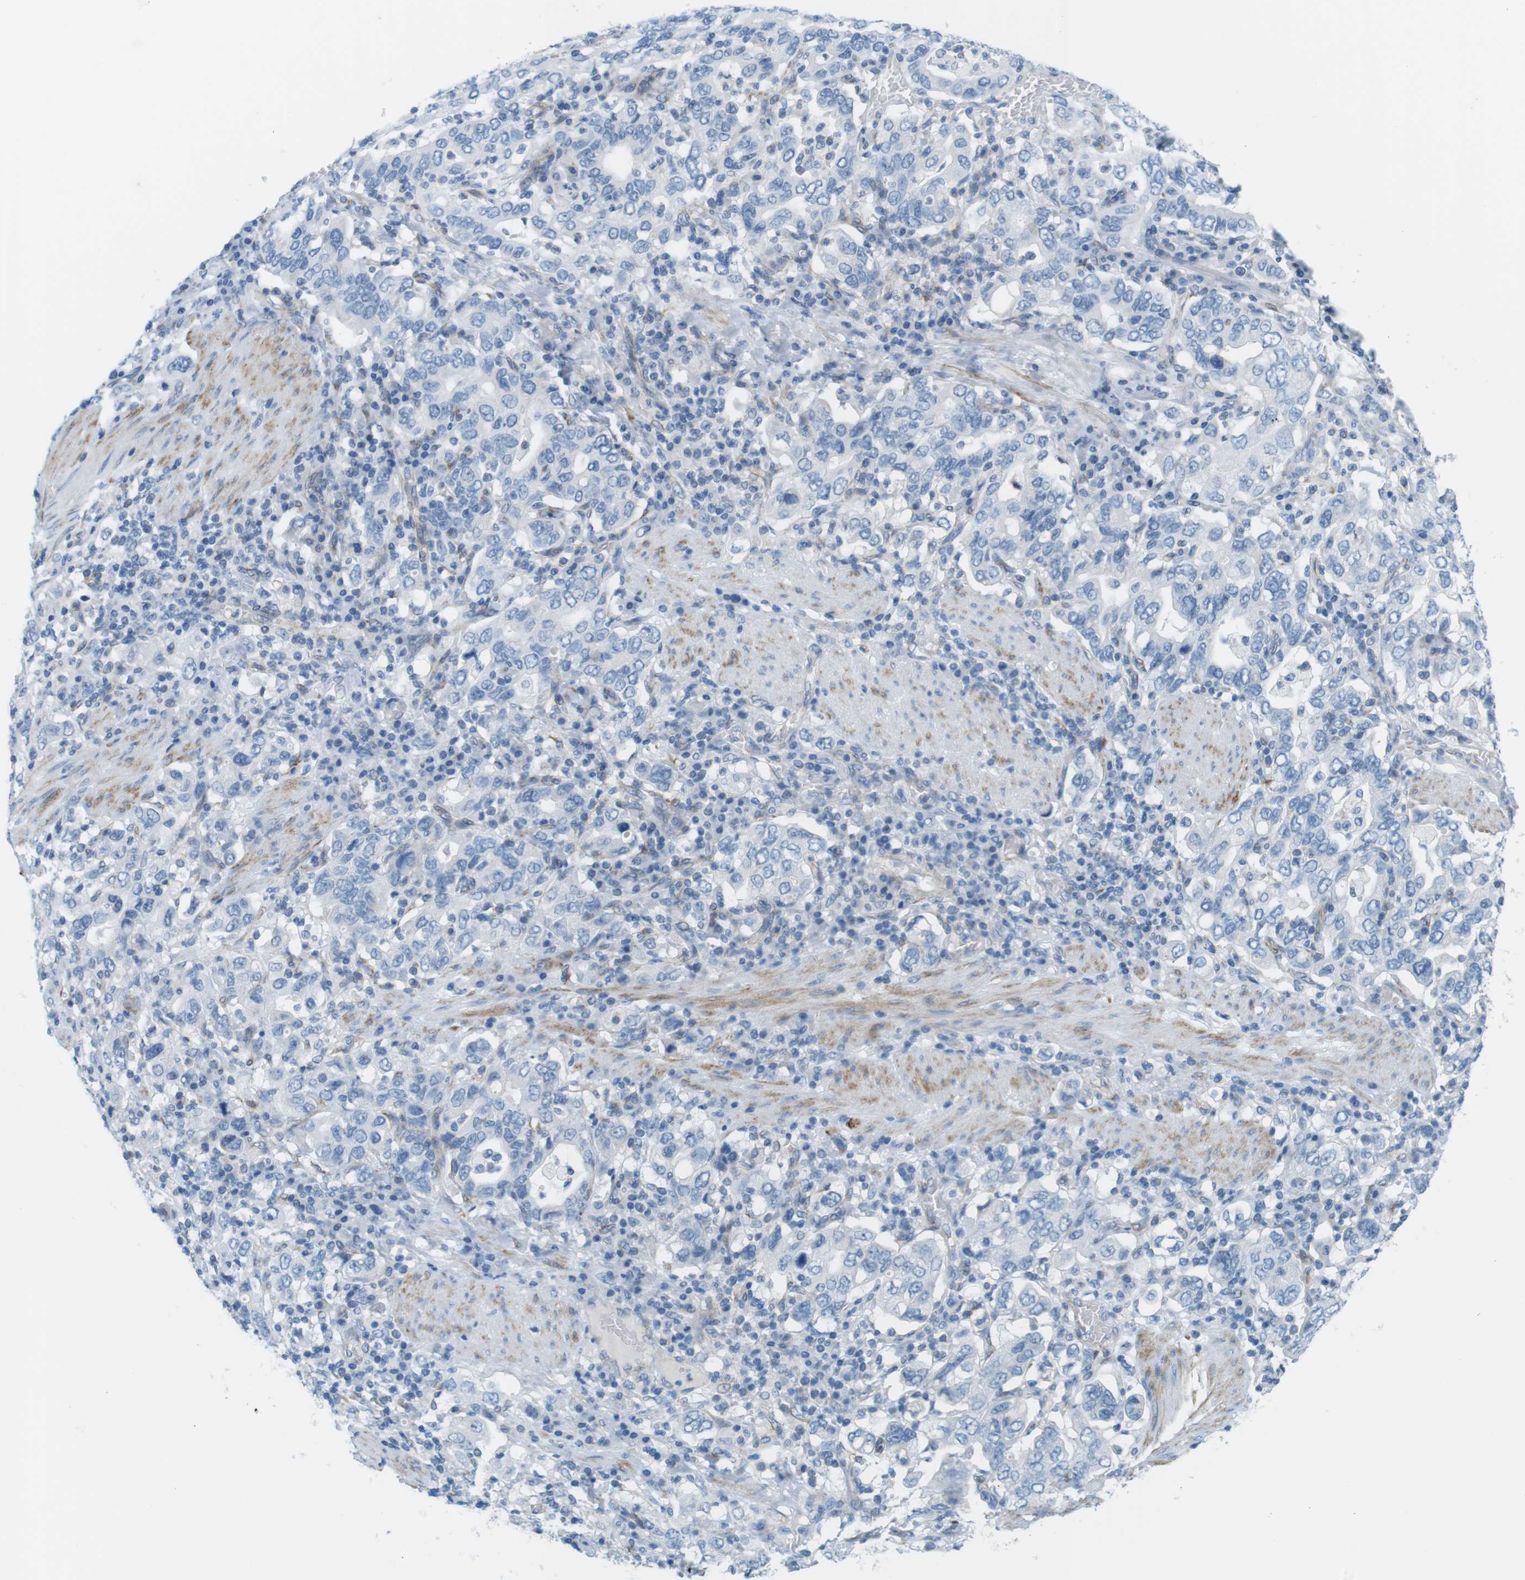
{"staining": {"intensity": "negative", "quantity": "none", "location": "none"}, "tissue": "stomach cancer", "cell_type": "Tumor cells", "image_type": "cancer", "snomed": [{"axis": "morphology", "description": "Adenocarcinoma, NOS"}, {"axis": "topography", "description": "Stomach, upper"}], "caption": "There is no significant expression in tumor cells of adenocarcinoma (stomach). The staining is performed using DAB brown chromogen with nuclei counter-stained in using hematoxylin.", "gene": "MYH9", "patient": {"sex": "male", "age": 62}}